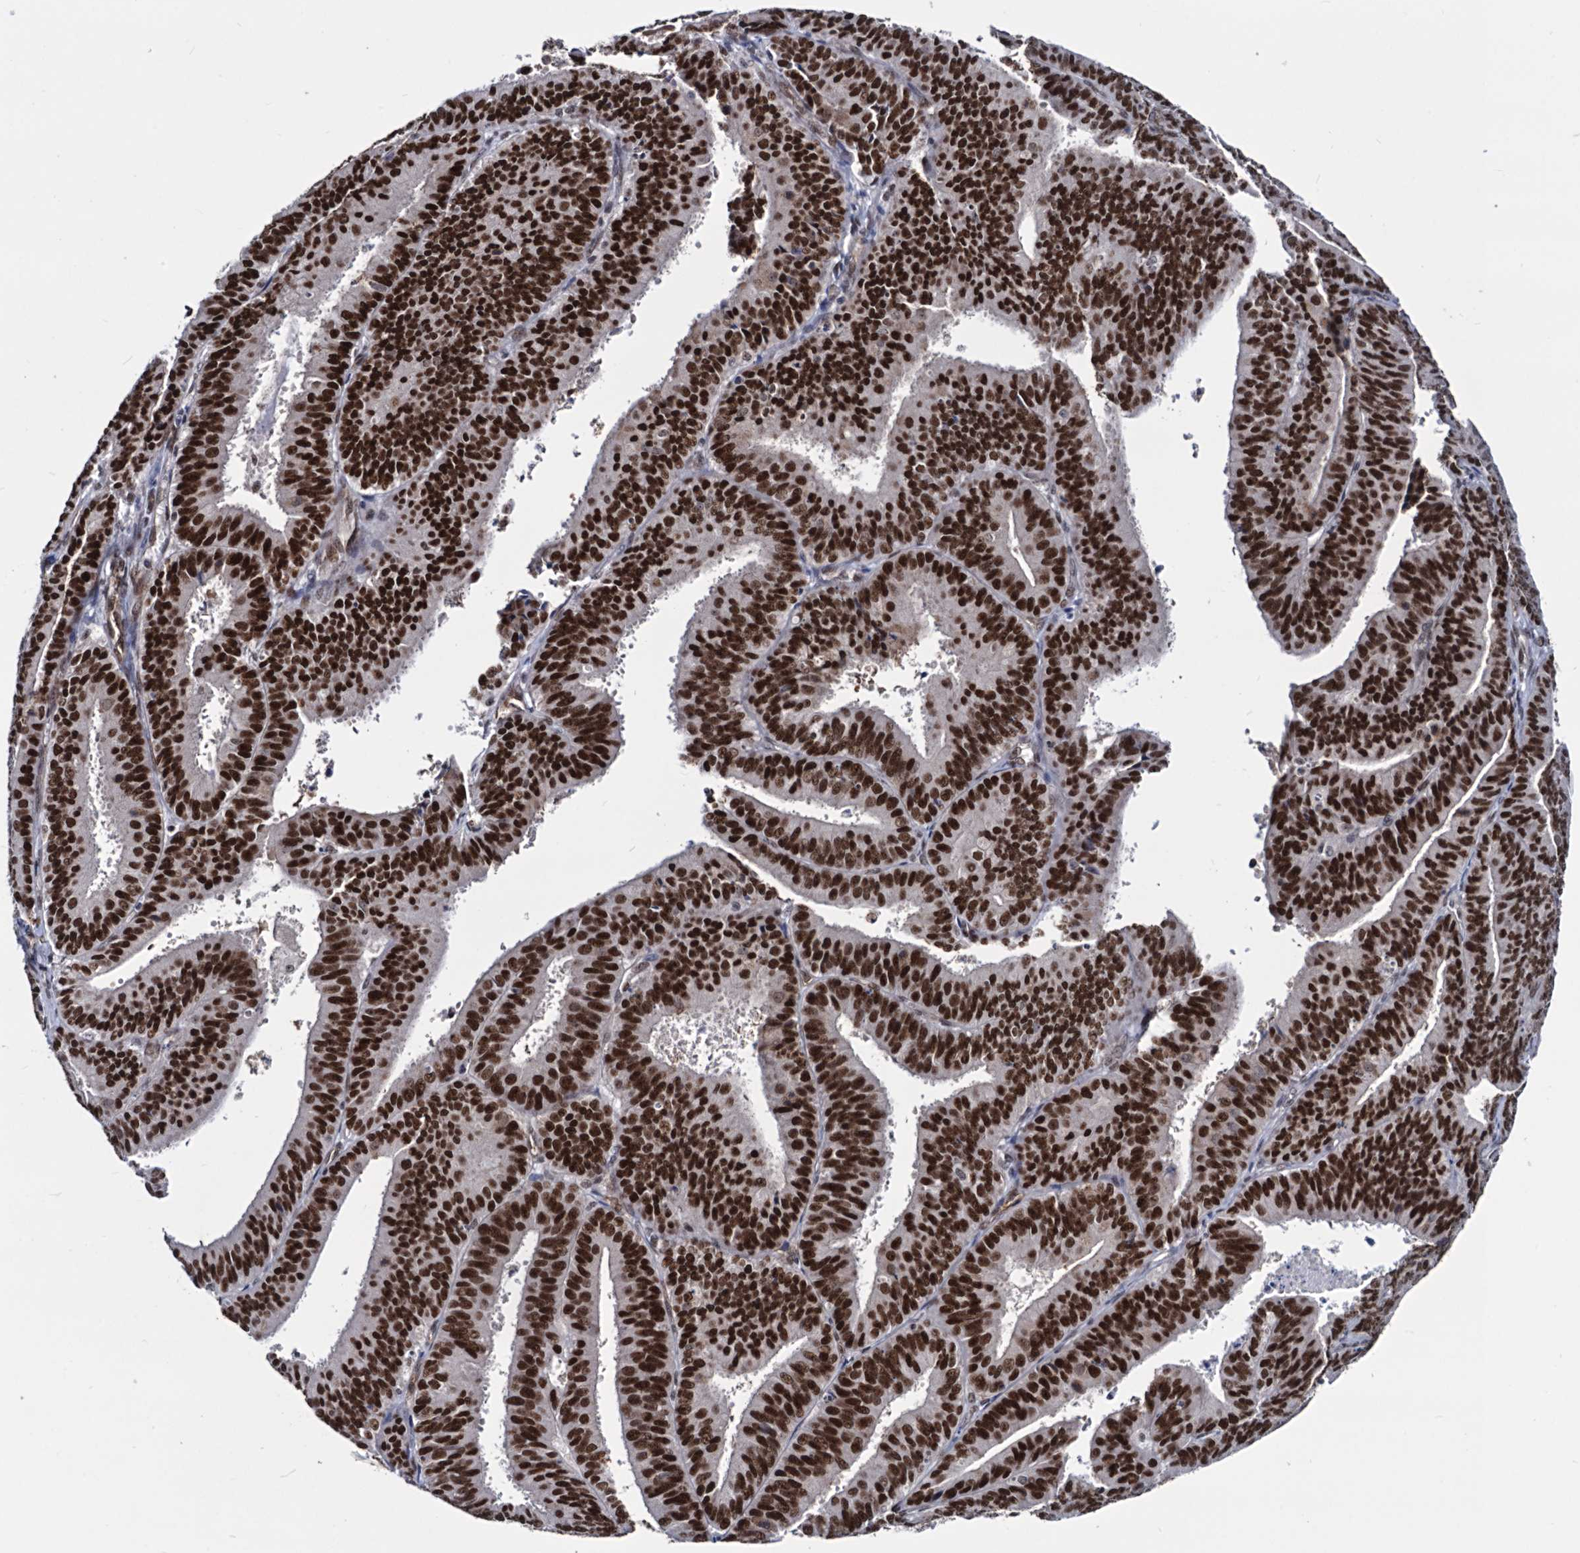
{"staining": {"intensity": "strong", "quantity": ">75%", "location": "nuclear"}, "tissue": "endometrial cancer", "cell_type": "Tumor cells", "image_type": "cancer", "snomed": [{"axis": "morphology", "description": "Adenocarcinoma, NOS"}, {"axis": "topography", "description": "Endometrium"}], "caption": "Endometrial adenocarcinoma stained for a protein demonstrates strong nuclear positivity in tumor cells.", "gene": "GALNT11", "patient": {"sex": "female", "age": 73}}